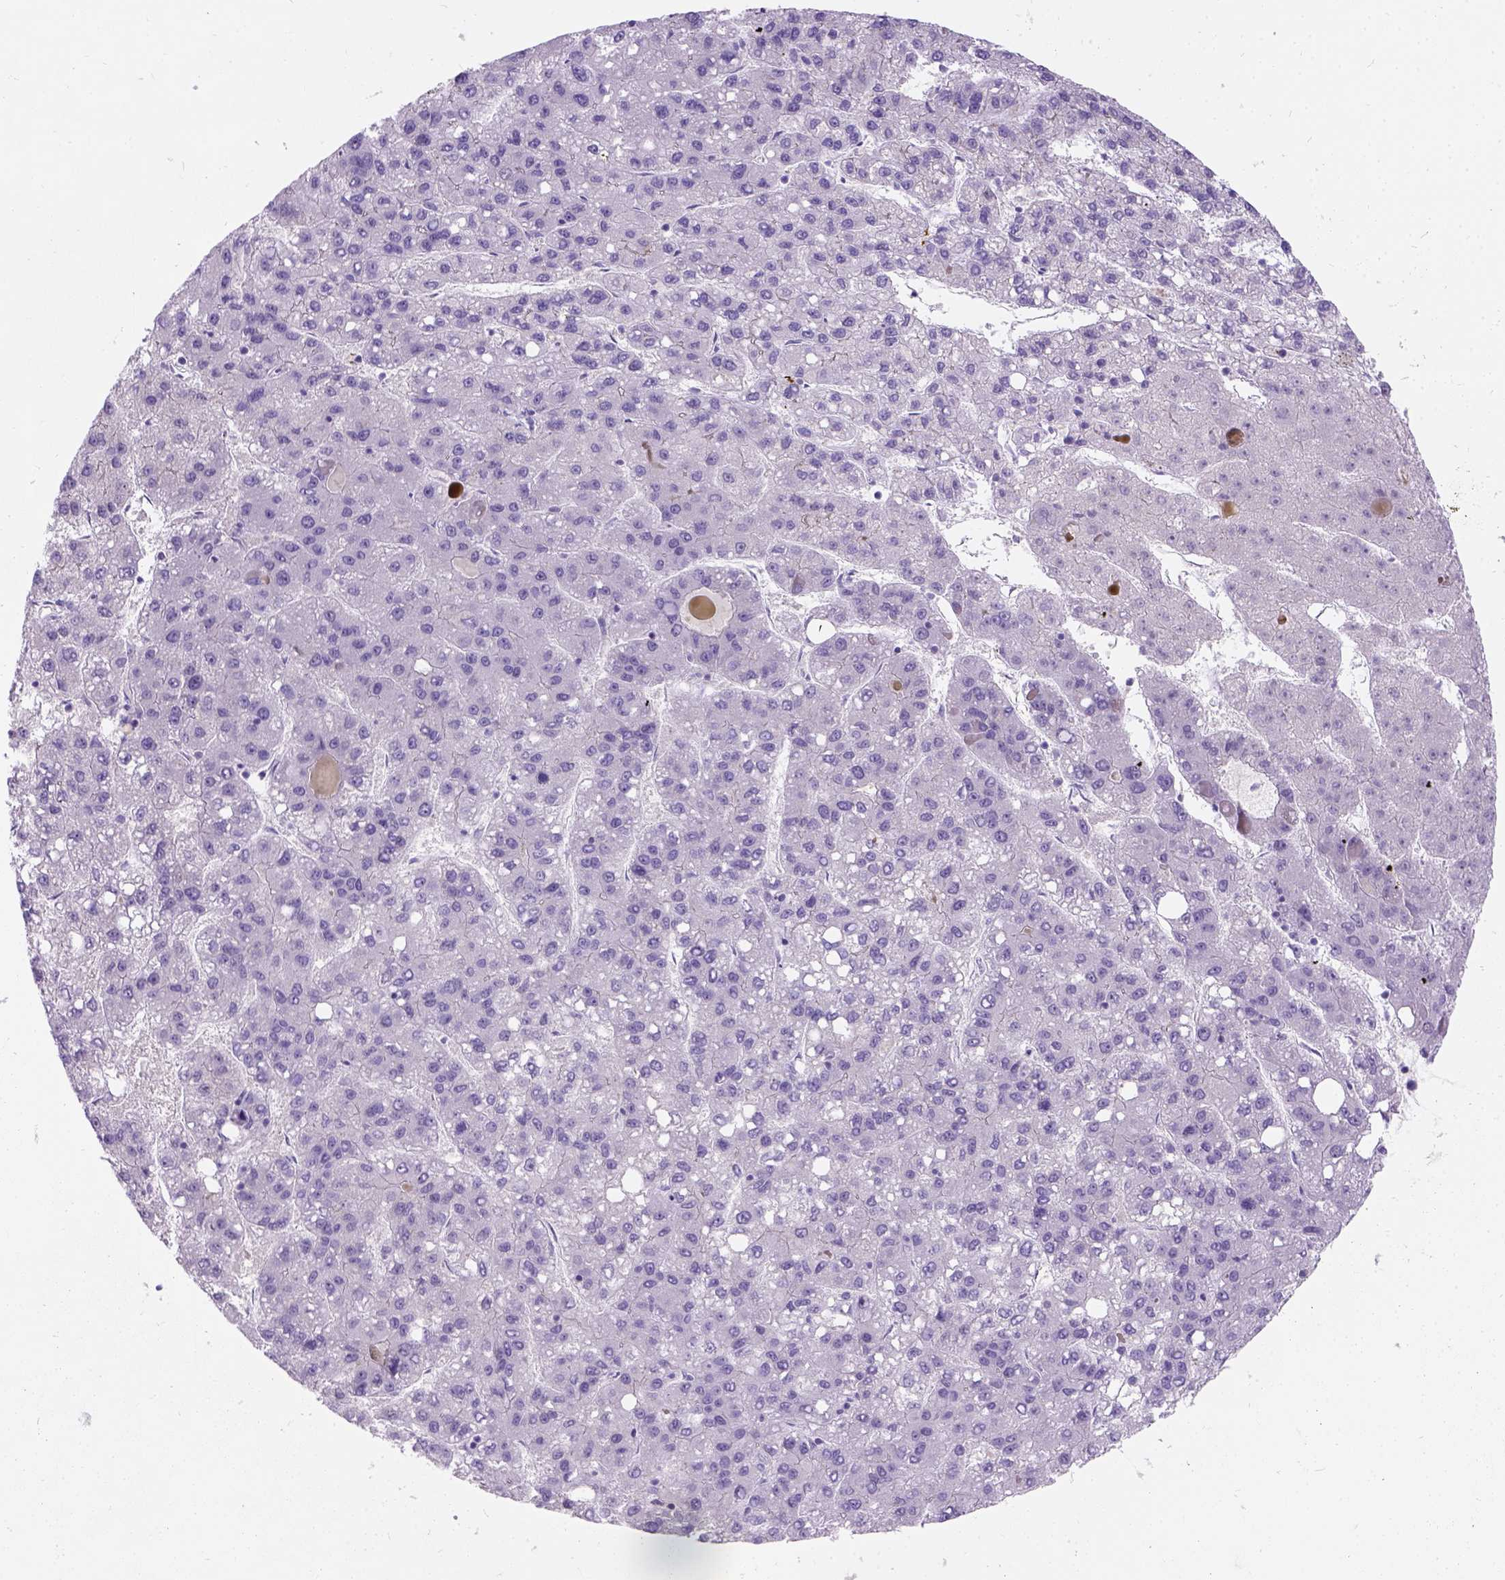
{"staining": {"intensity": "negative", "quantity": "none", "location": "none"}, "tissue": "liver cancer", "cell_type": "Tumor cells", "image_type": "cancer", "snomed": [{"axis": "morphology", "description": "Carcinoma, Hepatocellular, NOS"}, {"axis": "topography", "description": "Liver"}], "caption": "Immunohistochemistry (IHC) of human liver cancer (hepatocellular carcinoma) reveals no positivity in tumor cells.", "gene": "C20orf144", "patient": {"sex": "female", "age": 82}}